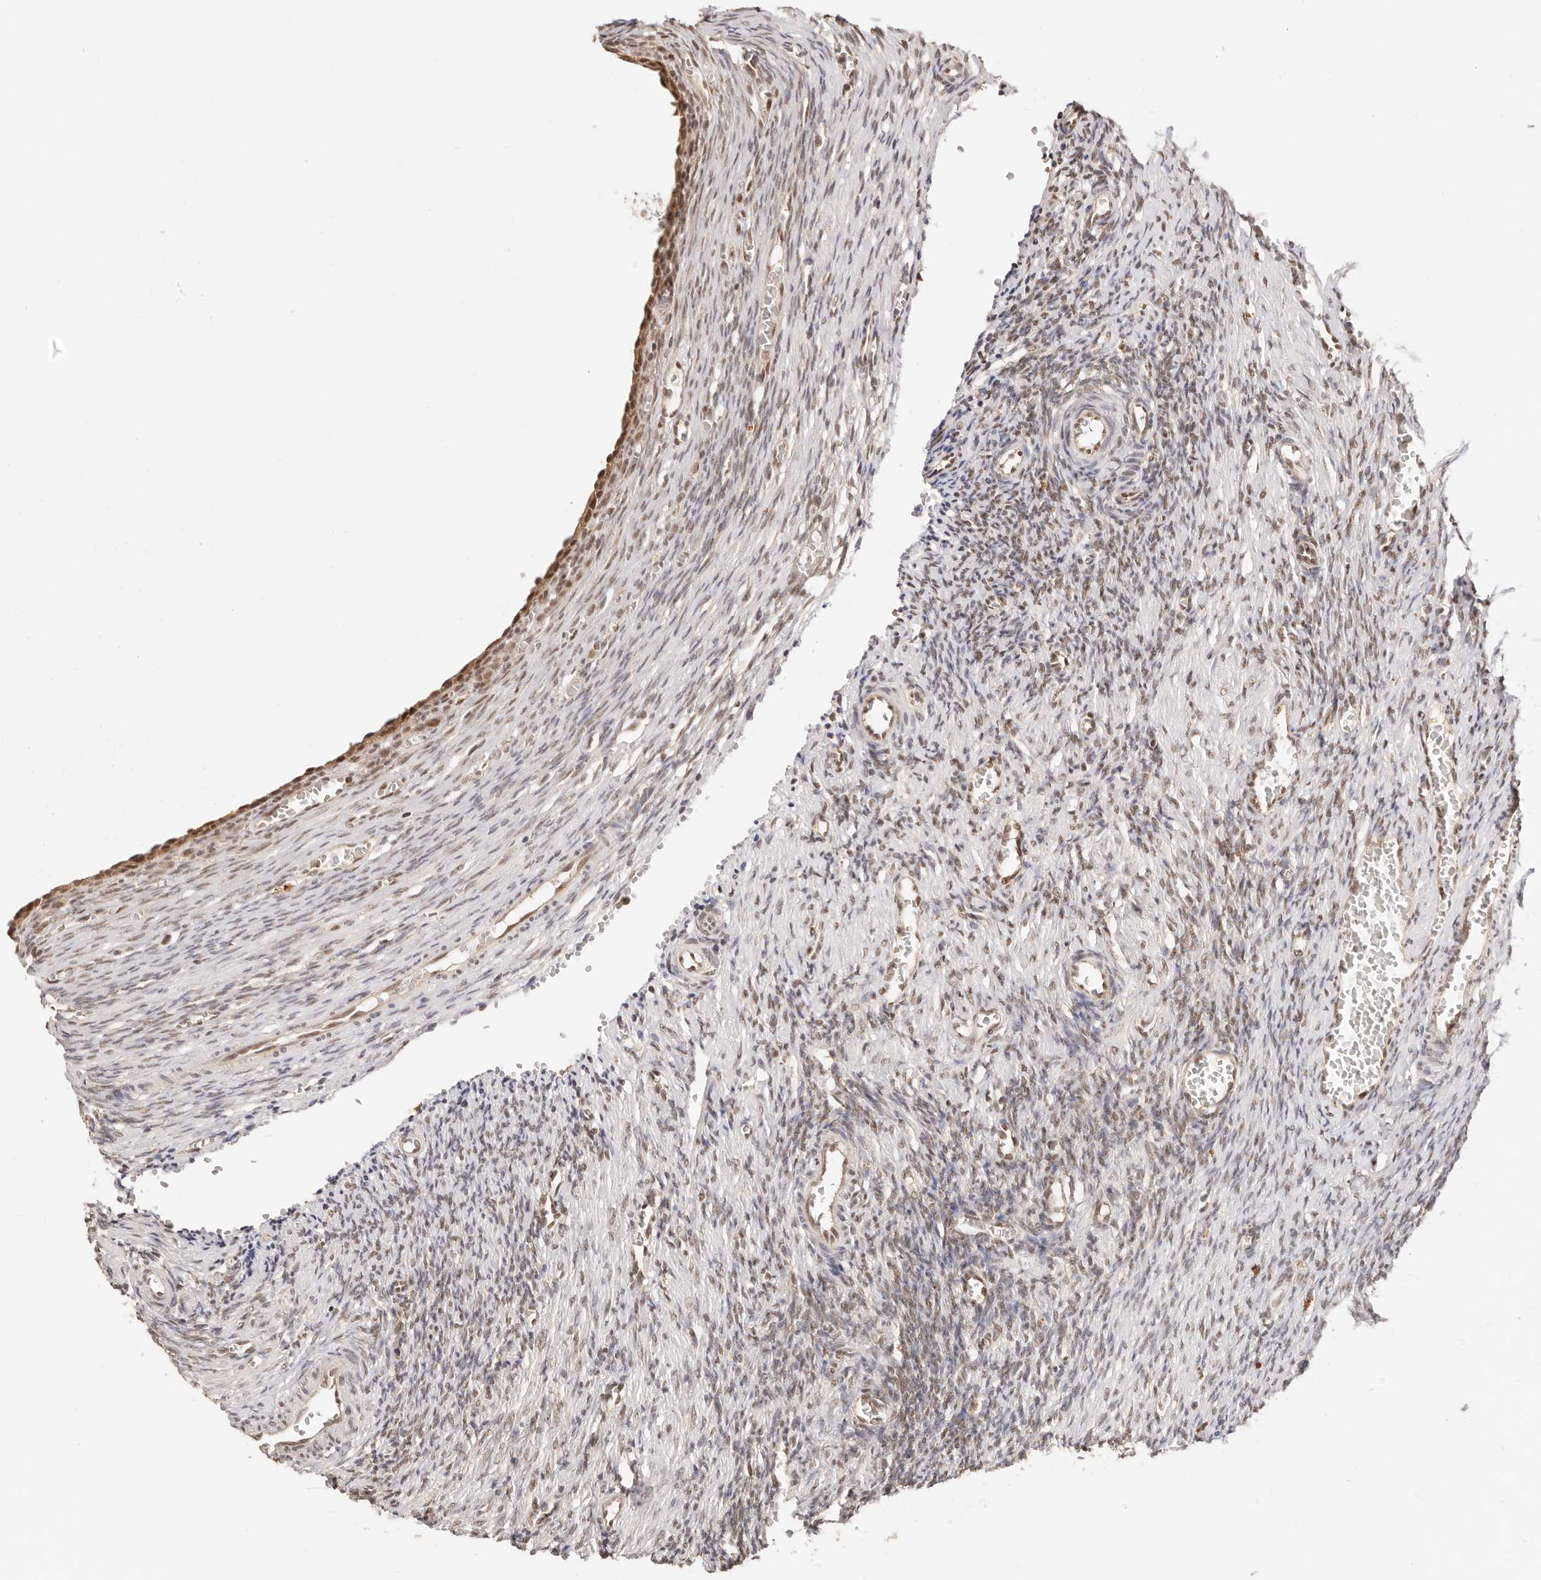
{"staining": {"intensity": "strong", "quantity": ">75%", "location": "cytoplasmic/membranous,nuclear"}, "tissue": "ovary", "cell_type": "Follicle cells", "image_type": "normal", "snomed": [{"axis": "morphology", "description": "Normal tissue, NOS"}, {"axis": "topography", "description": "Ovary"}], "caption": "IHC histopathology image of unremarkable ovary: human ovary stained using IHC shows high levels of strong protein expression localized specifically in the cytoplasmic/membranous,nuclear of follicle cells, appearing as a cytoplasmic/membranous,nuclear brown color.", "gene": "RFC3", "patient": {"sex": "female", "age": 27}}